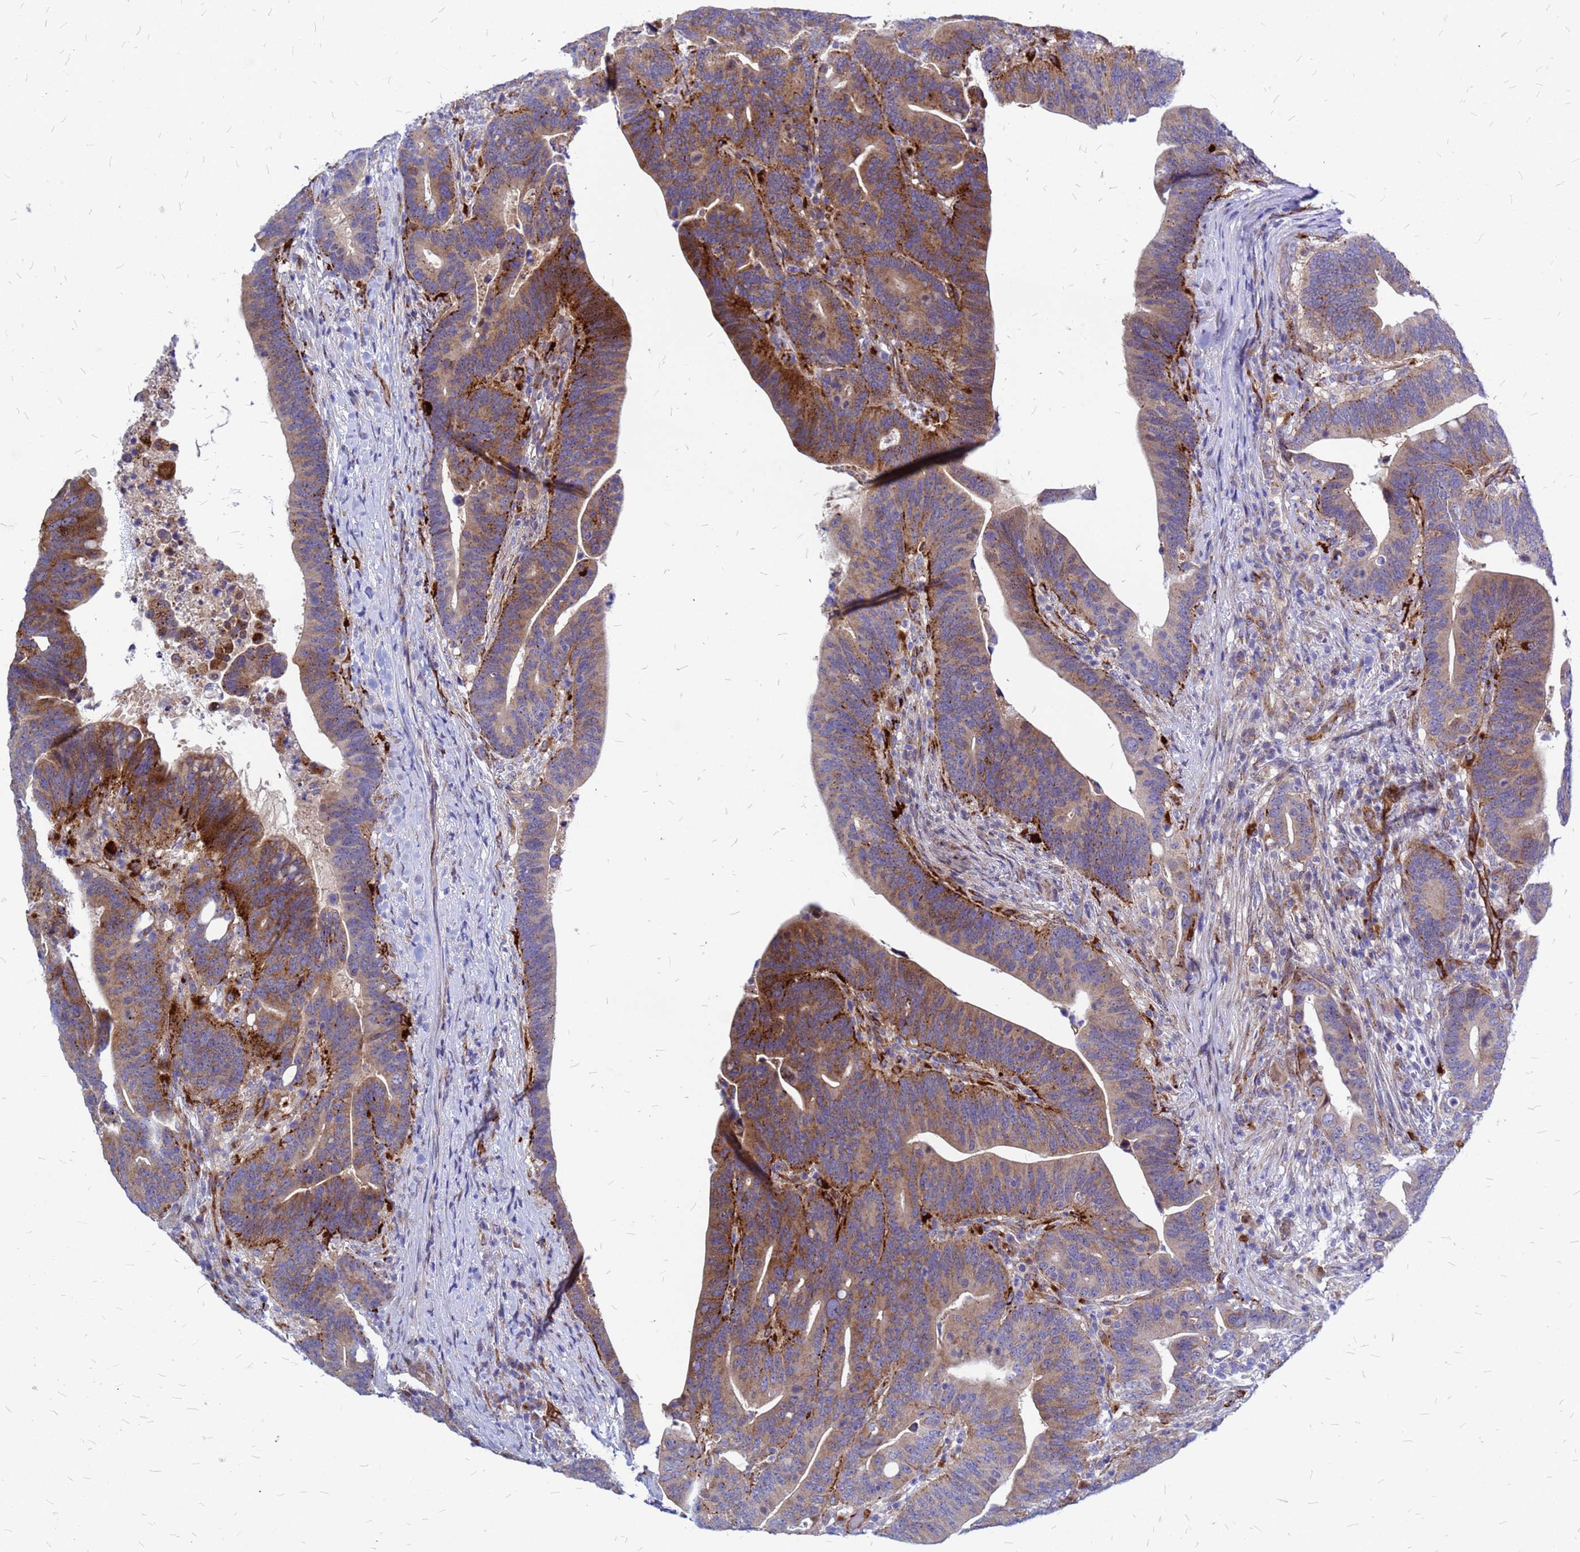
{"staining": {"intensity": "moderate", "quantity": ">75%", "location": "cytoplasmic/membranous"}, "tissue": "colorectal cancer", "cell_type": "Tumor cells", "image_type": "cancer", "snomed": [{"axis": "morphology", "description": "Adenocarcinoma, NOS"}, {"axis": "topography", "description": "Colon"}], "caption": "Protein staining by immunohistochemistry reveals moderate cytoplasmic/membranous positivity in about >75% of tumor cells in colorectal adenocarcinoma. The protein of interest is shown in brown color, while the nuclei are stained blue.", "gene": "NOSTRIN", "patient": {"sex": "female", "age": 66}}